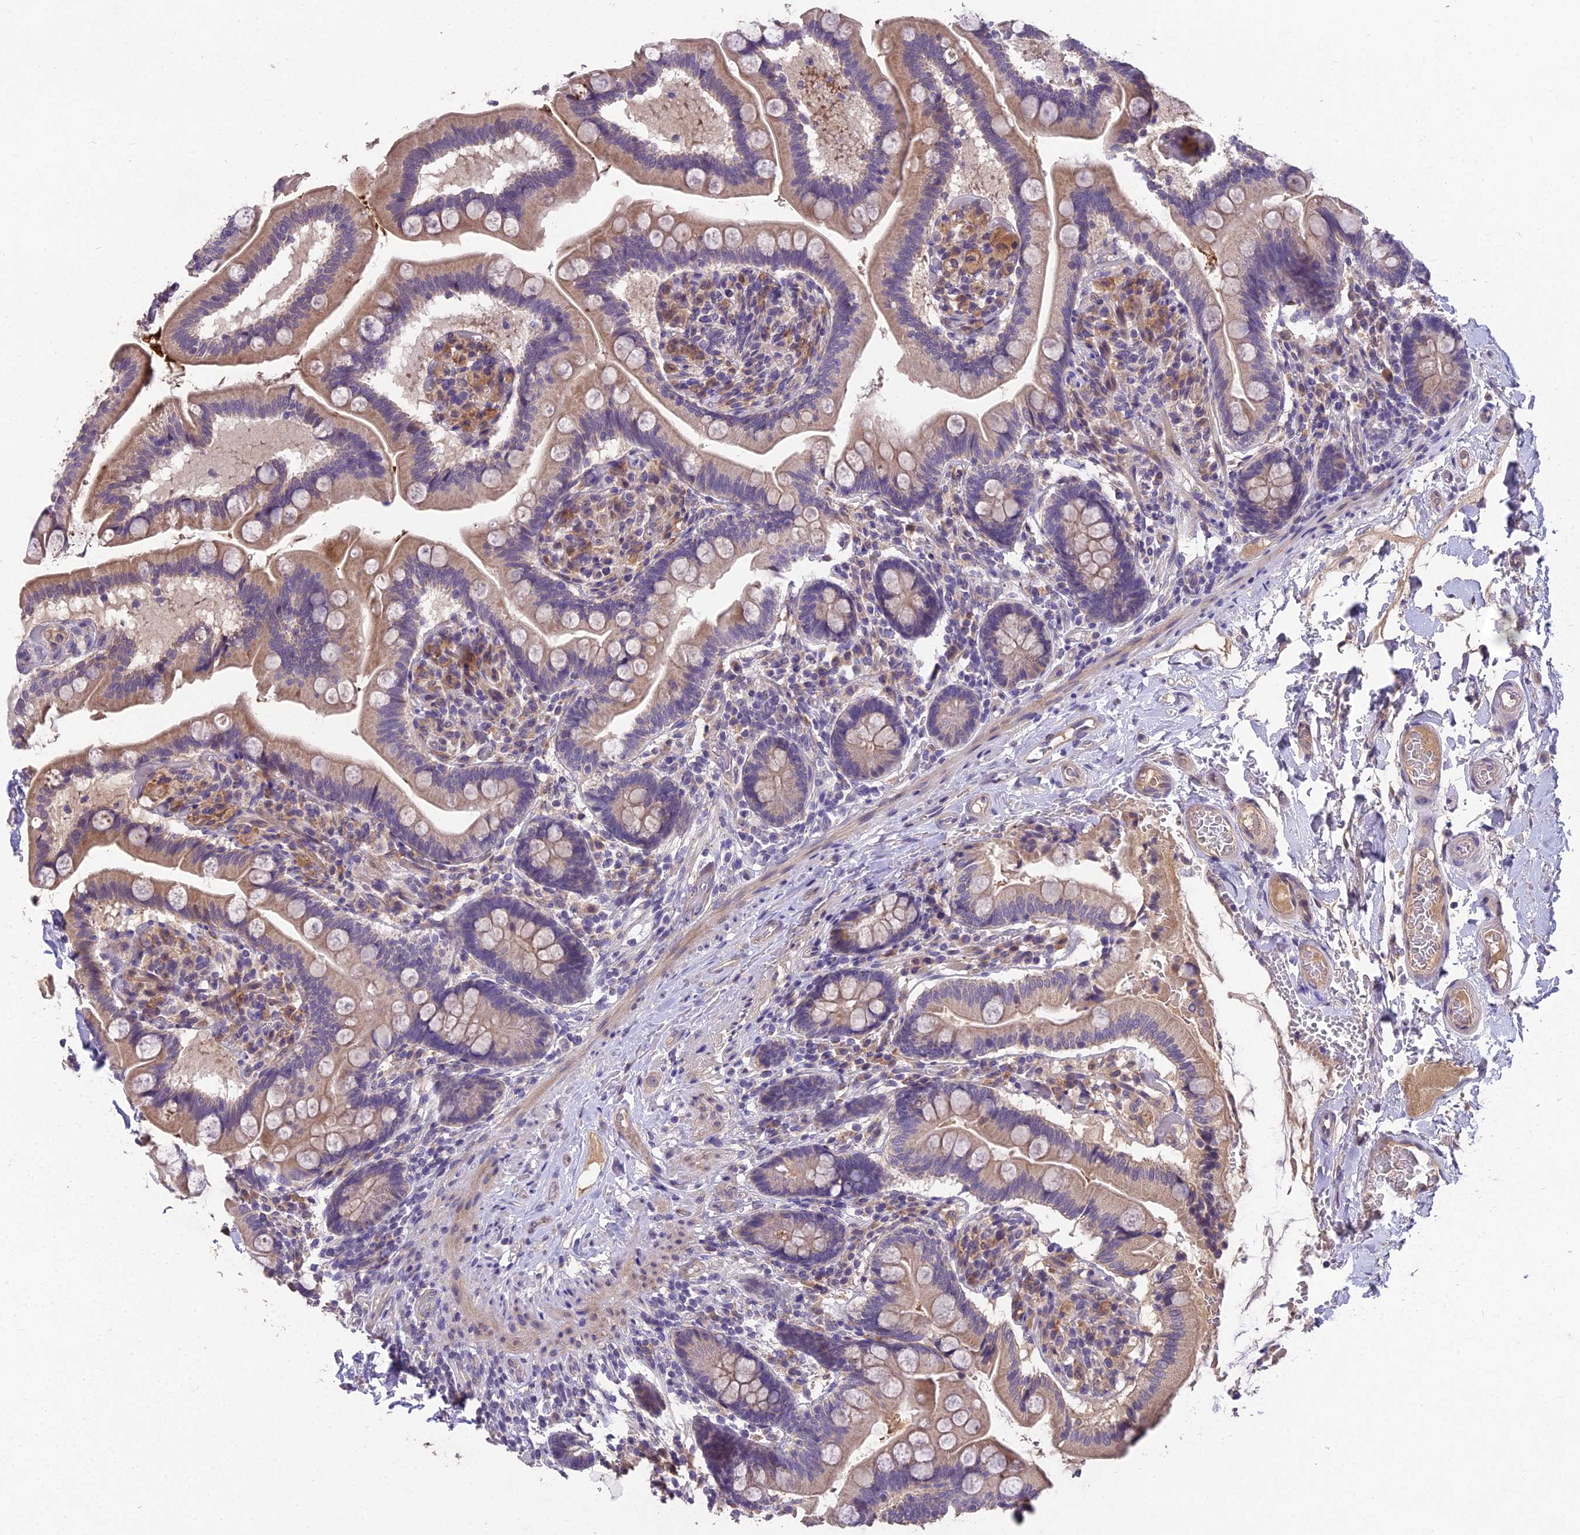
{"staining": {"intensity": "moderate", "quantity": ">75%", "location": "cytoplasmic/membranous"}, "tissue": "small intestine", "cell_type": "Glandular cells", "image_type": "normal", "snomed": [{"axis": "morphology", "description": "Normal tissue, NOS"}, {"axis": "topography", "description": "Small intestine"}], "caption": "Immunohistochemical staining of unremarkable human small intestine shows moderate cytoplasmic/membranous protein expression in about >75% of glandular cells.", "gene": "ZNF333", "patient": {"sex": "female", "age": 64}}